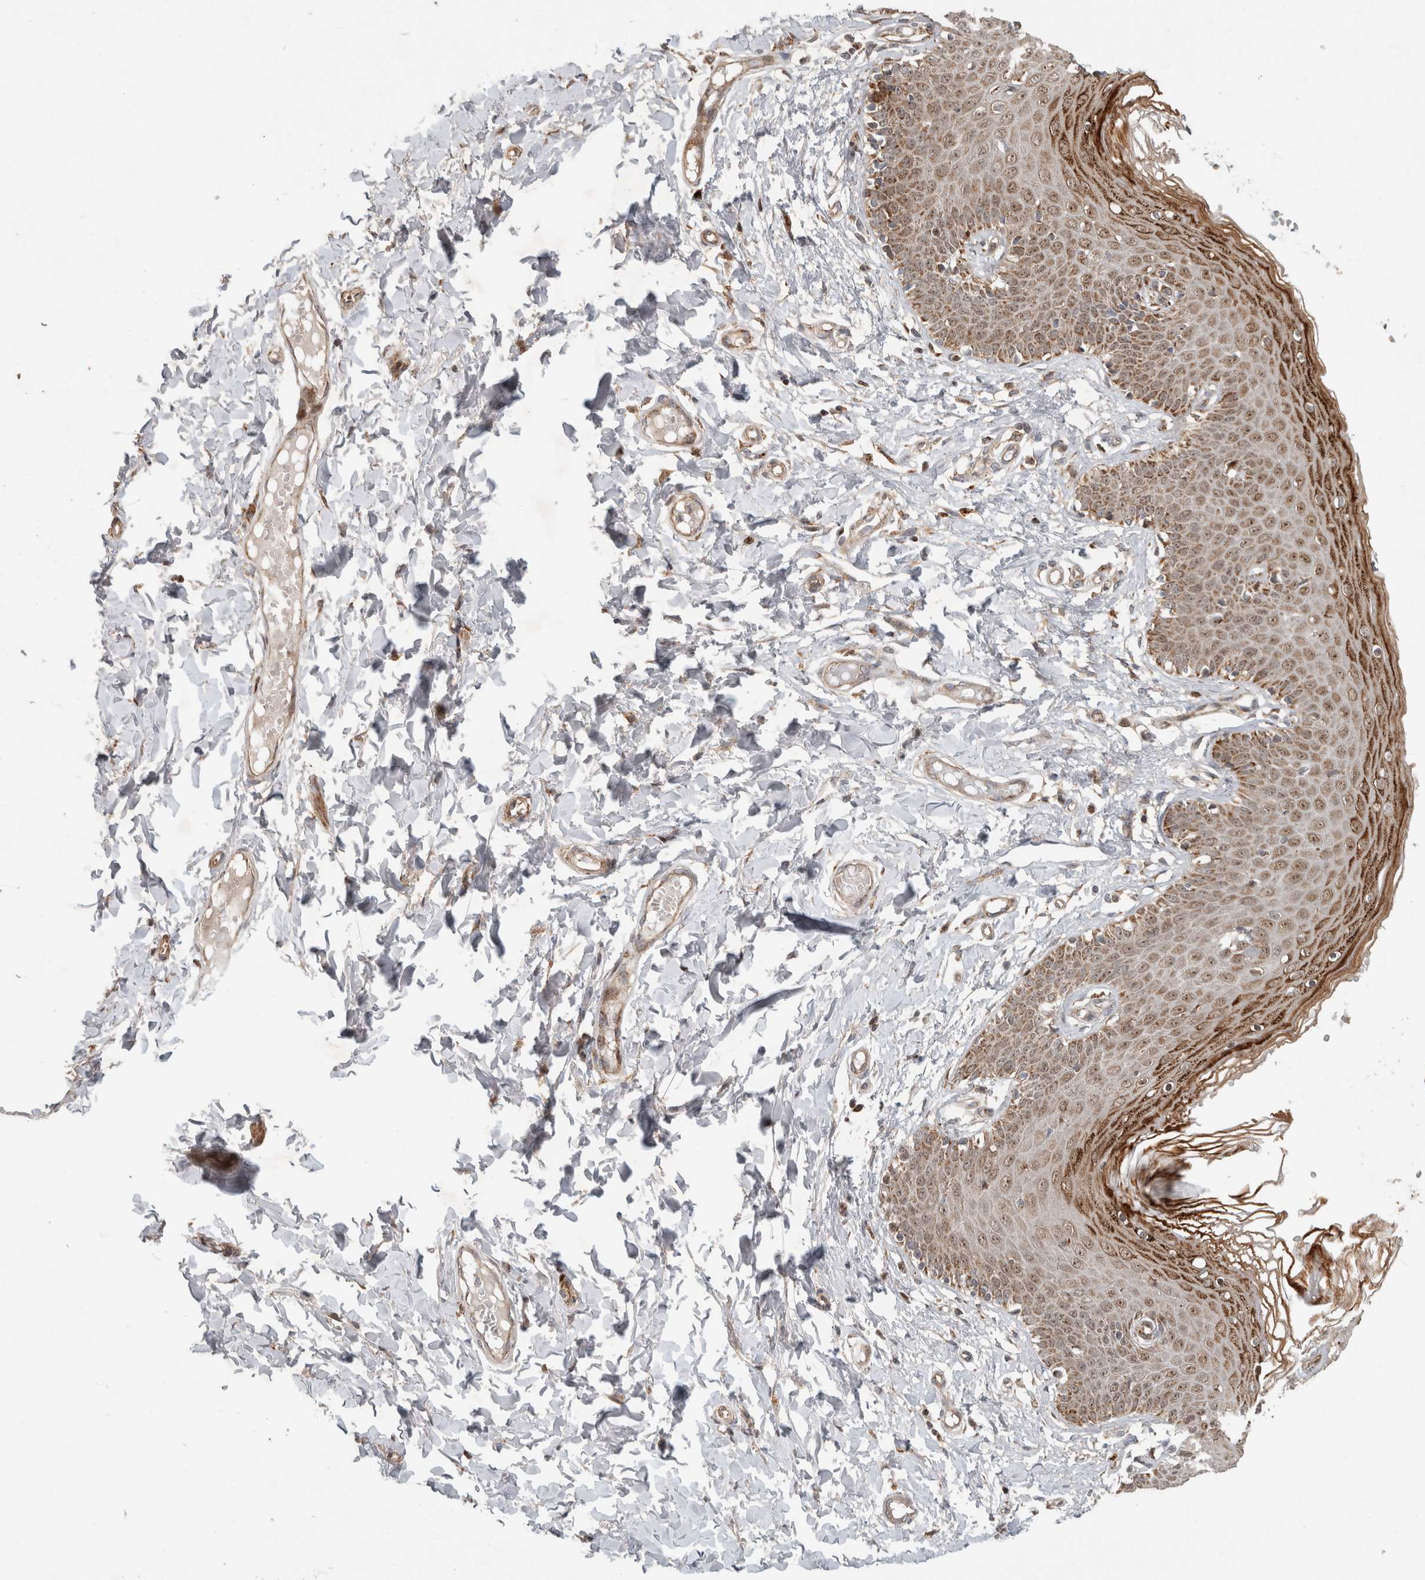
{"staining": {"intensity": "moderate", "quantity": ">75%", "location": "cytoplasmic/membranous,nuclear"}, "tissue": "skin", "cell_type": "Epidermal cells", "image_type": "normal", "snomed": [{"axis": "morphology", "description": "Normal tissue, NOS"}, {"axis": "topography", "description": "Vulva"}], "caption": "The photomicrograph demonstrates immunohistochemical staining of benign skin. There is moderate cytoplasmic/membranous,nuclear expression is appreciated in about >75% of epidermal cells. (Brightfield microscopy of DAB IHC at high magnification).", "gene": "INSRR", "patient": {"sex": "female", "age": 66}}